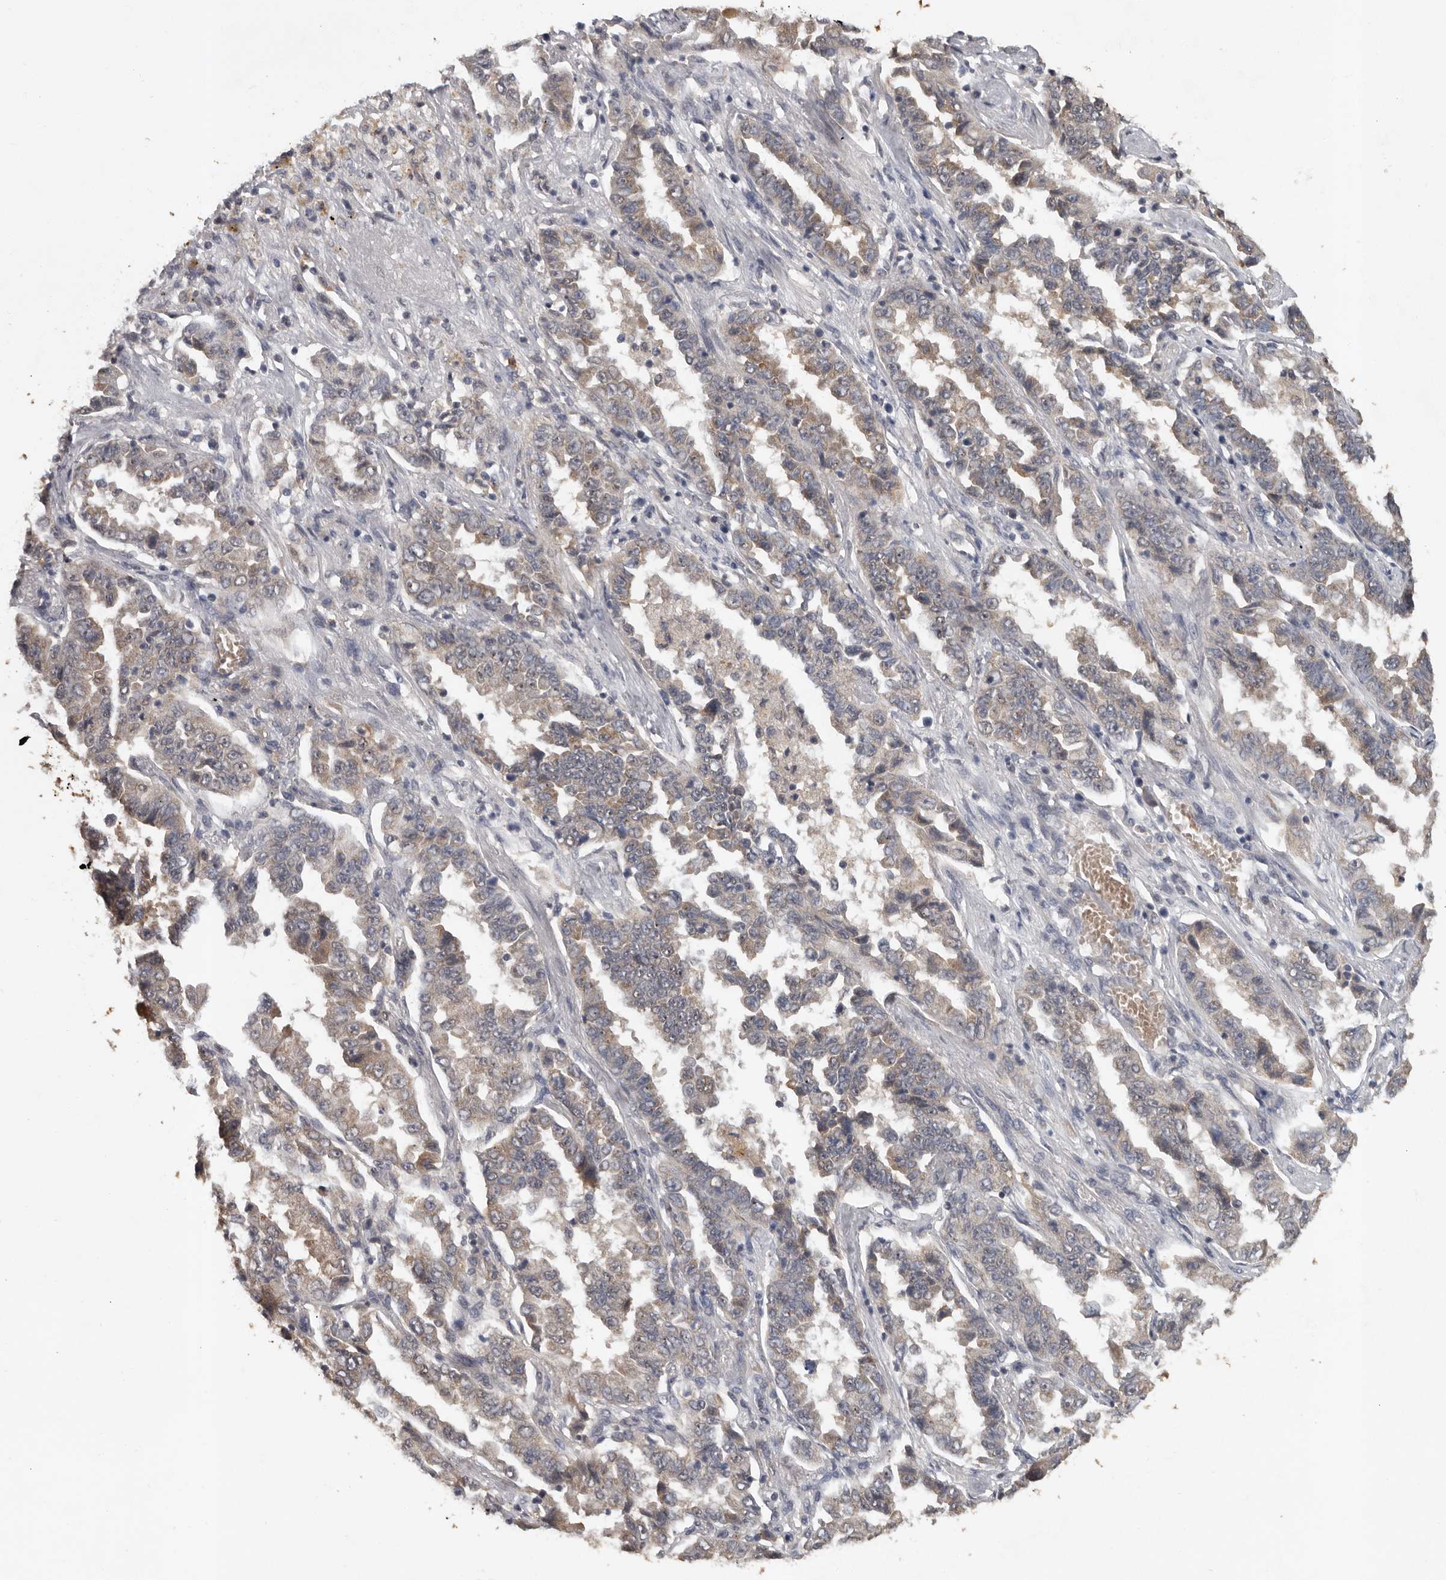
{"staining": {"intensity": "weak", "quantity": "<25%", "location": "cytoplasmic/membranous"}, "tissue": "lung cancer", "cell_type": "Tumor cells", "image_type": "cancer", "snomed": [{"axis": "morphology", "description": "Adenocarcinoma, NOS"}, {"axis": "topography", "description": "Lung"}], "caption": "A high-resolution image shows immunohistochemistry staining of lung adenocarcinoma, which reveals no significant positivity in tumor cells.", "gene": "MTF1", "patient": {"sex": "female", "age": 51}}